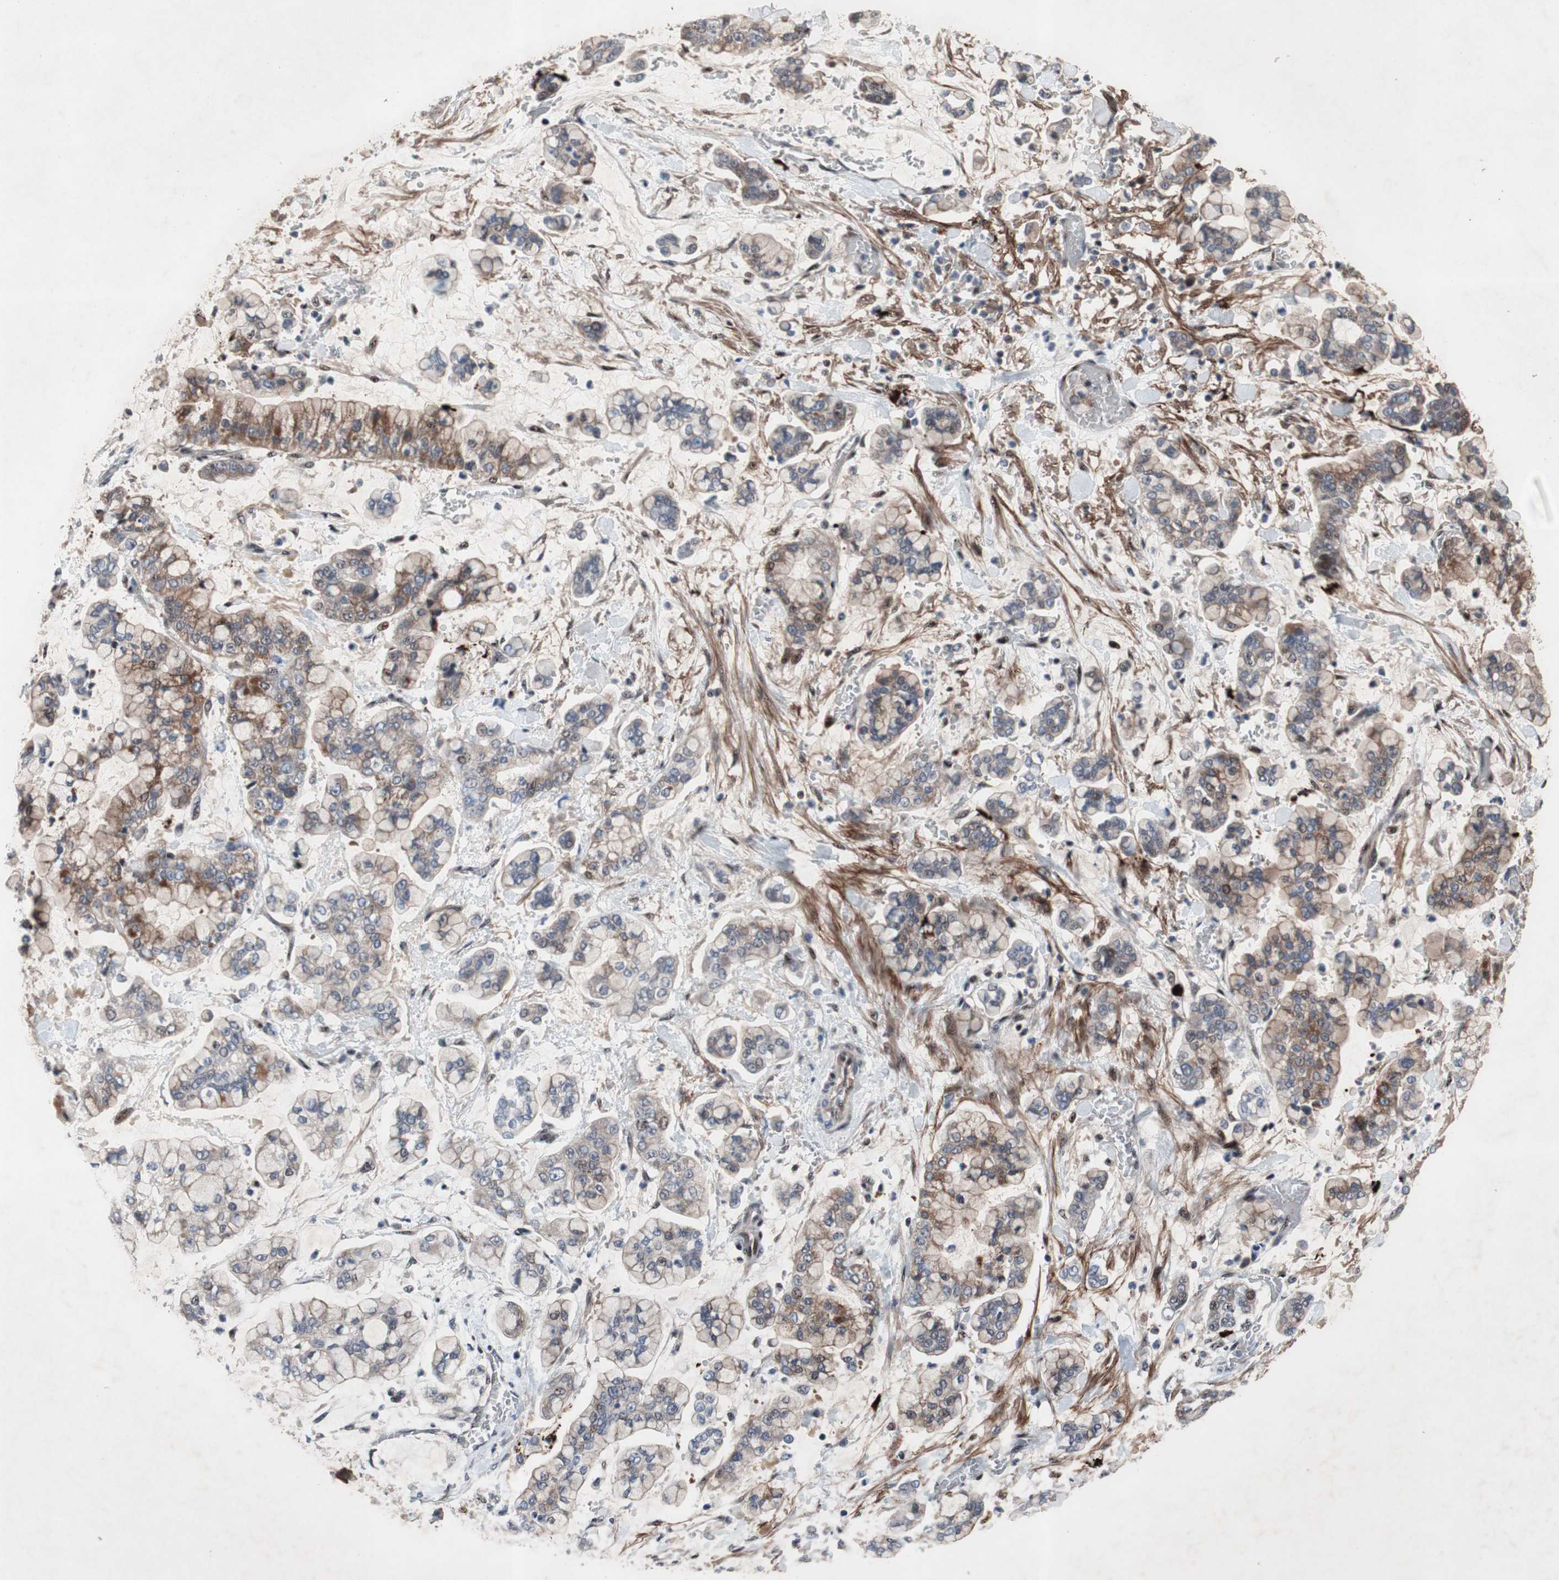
{"staining": {"intensity": "moderate", "quantity": "<25%", "location": "cytoplasmic/membranous,nuclear"}, "tissue": "stomach cancer", "cell_type": "Tumor cells", "image_type": "cancer", "snomed": [{"axis": "morphology", "description": "Normal tissue, NOS"}, {"axis": "morphology", "description": "Adenocarcinoma, NOS"}, {"axis": "topography", "description": "Stomach, upper"}, {"axis": "topography", "description": "Stomach"}], "caption": "This micrograph shows immunohistochemistry staining of human adenocarcinoma (stomach), with low moderate cytoplasmic/membranous and nuclear staining in about <25% of tumor cells.", "gene": "SOX7", "patient": {"sex": "male", "age": 76}}